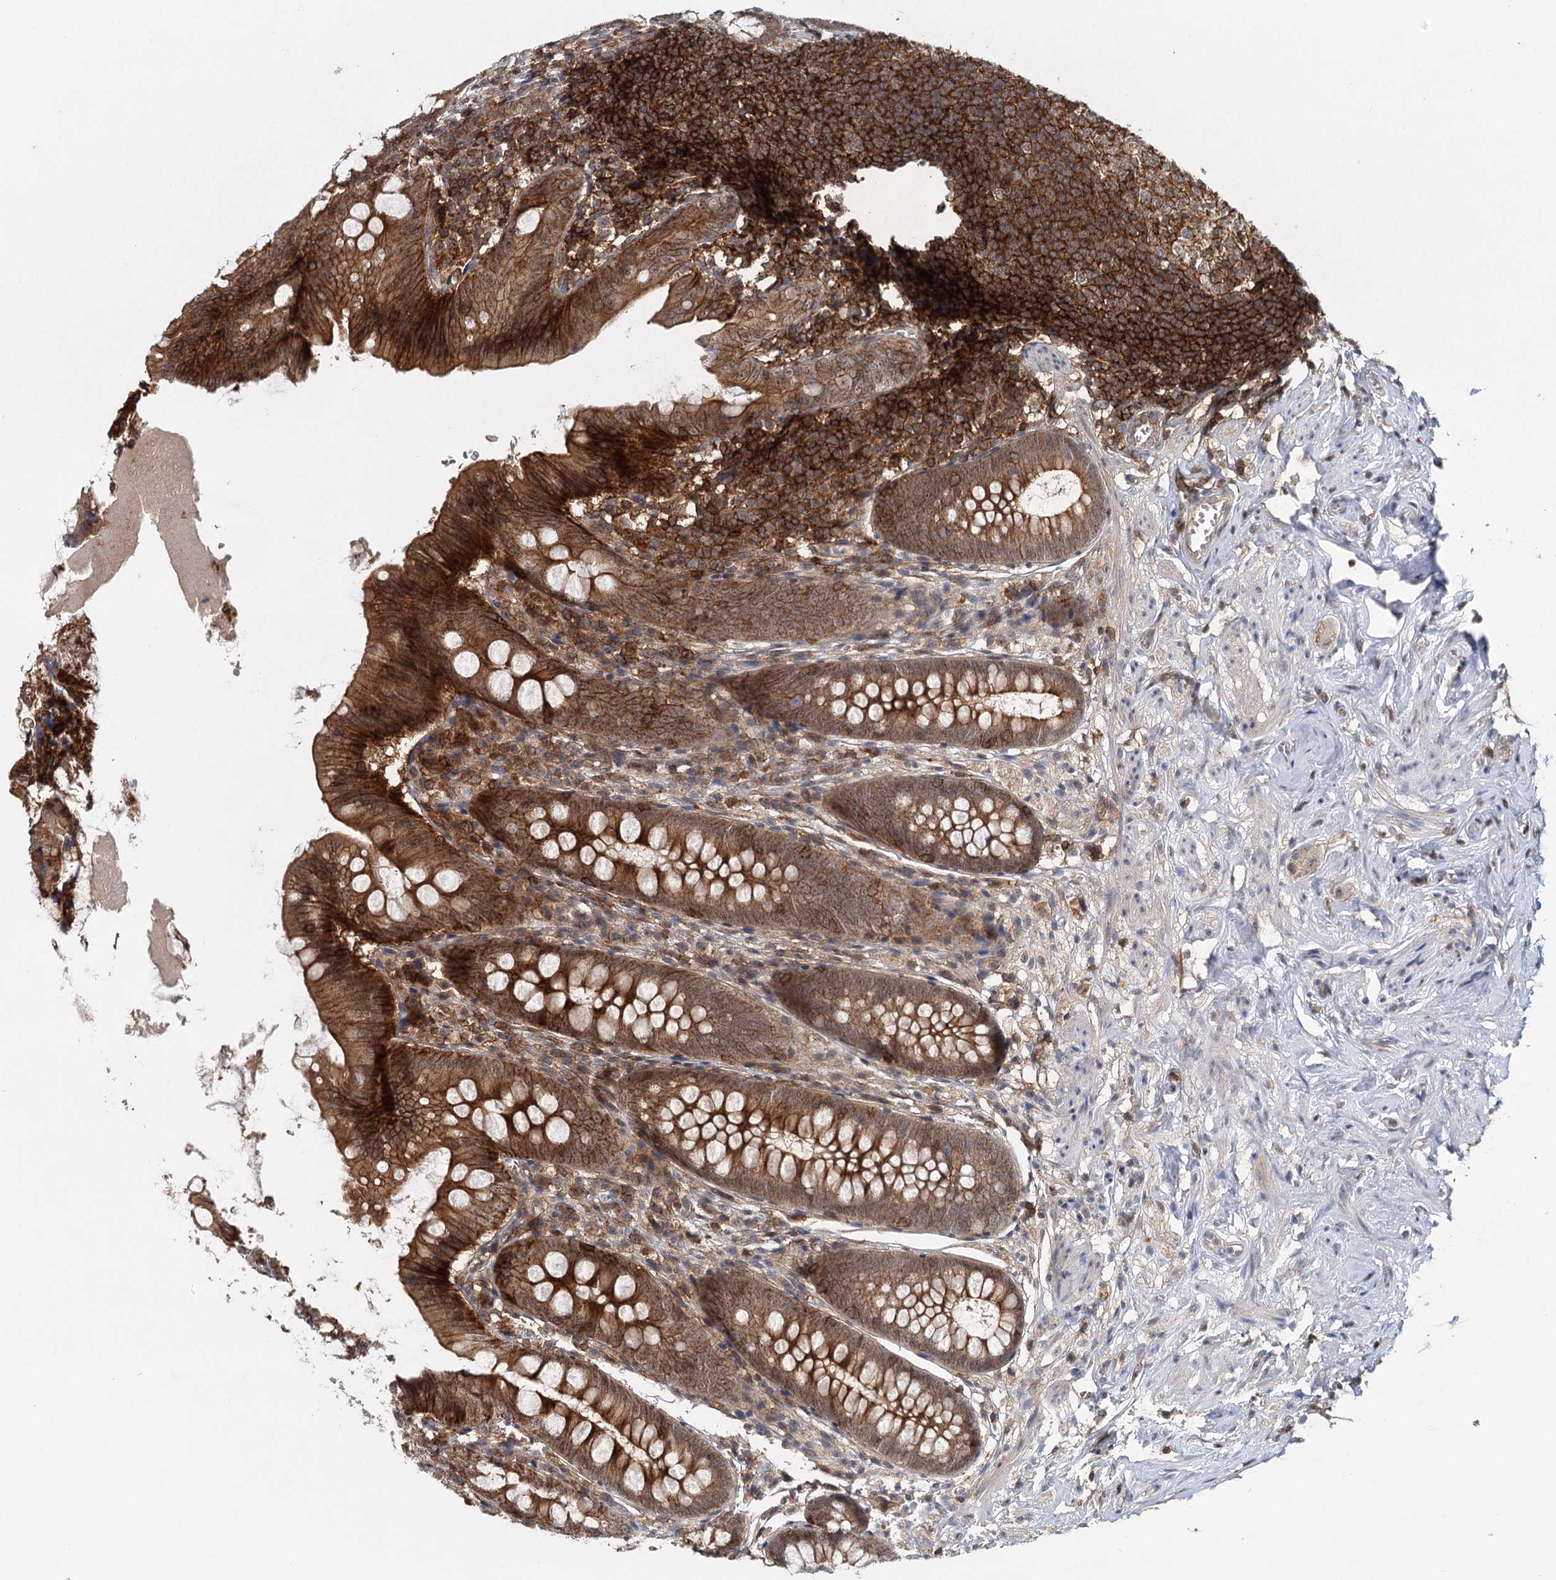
{"staining": {"intensity": "moderate", "quantity": ">75%", "location": "cytoplasmic/membranous"}, "tissue": "appendix", "cell_type": "Glandular cells", "image_type": "normal", "snomed": [{"axis": "morphology", "description": "Normal tissue, NOS"}, {"axis": "topography", "description": "Appendix"}], "caption": "A photomicrograph of appendix stained for a protein exhibits moderate cytoplasmic/membranous brown staining in glandular cells. (DAB = brown stain, brightfield microscopy at high magnification).", "gene": "CDC42SE2", "patient": {"sex": "female", "age": 51}}